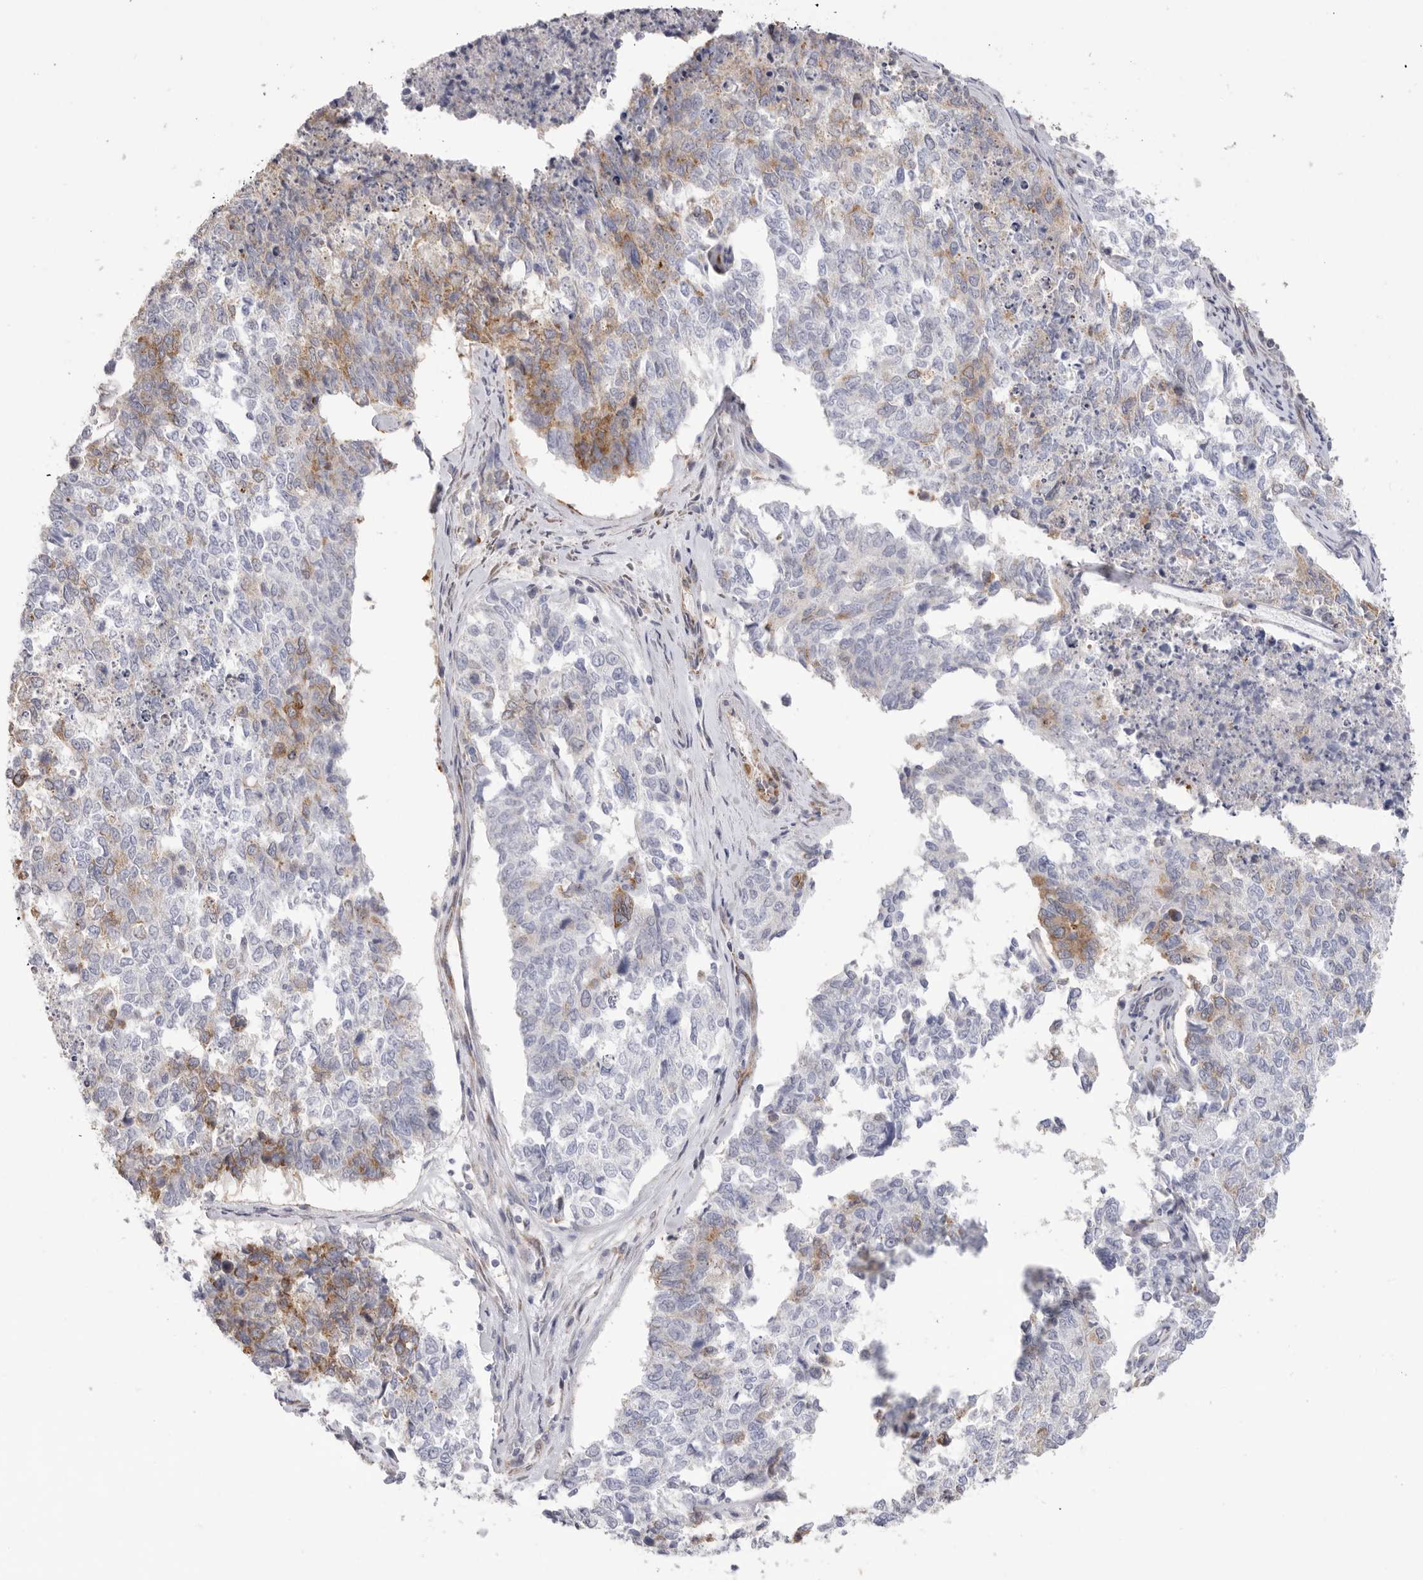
{"staining": {"intensity": "moderate", "quantity": "25%-75%", "location": "cytoplasmic/membranous"}, "tissue": "cervical cancer", "cell_type": "Tumor cells", "image_type": "cancer", "snomed": [{"axis": "morphology", "description": "Squamous cell carcinoma, NOS"}, {"axis": "topography", "description": "Cervix"}], "caption": "Immunohistochemical staining of cervical cancer reveals medium levels of moderate cytoplasmic/membranous protein expression in about 25%-75% of tumor cells. The staining was performed using DAB (3,3'-diaminobenzidine), with brown indicating positive protein expression. Nuclei are stained blue with hematoxylin.", "gene": "SERBP1", "patient": {"sex": "female", "age": 63}}